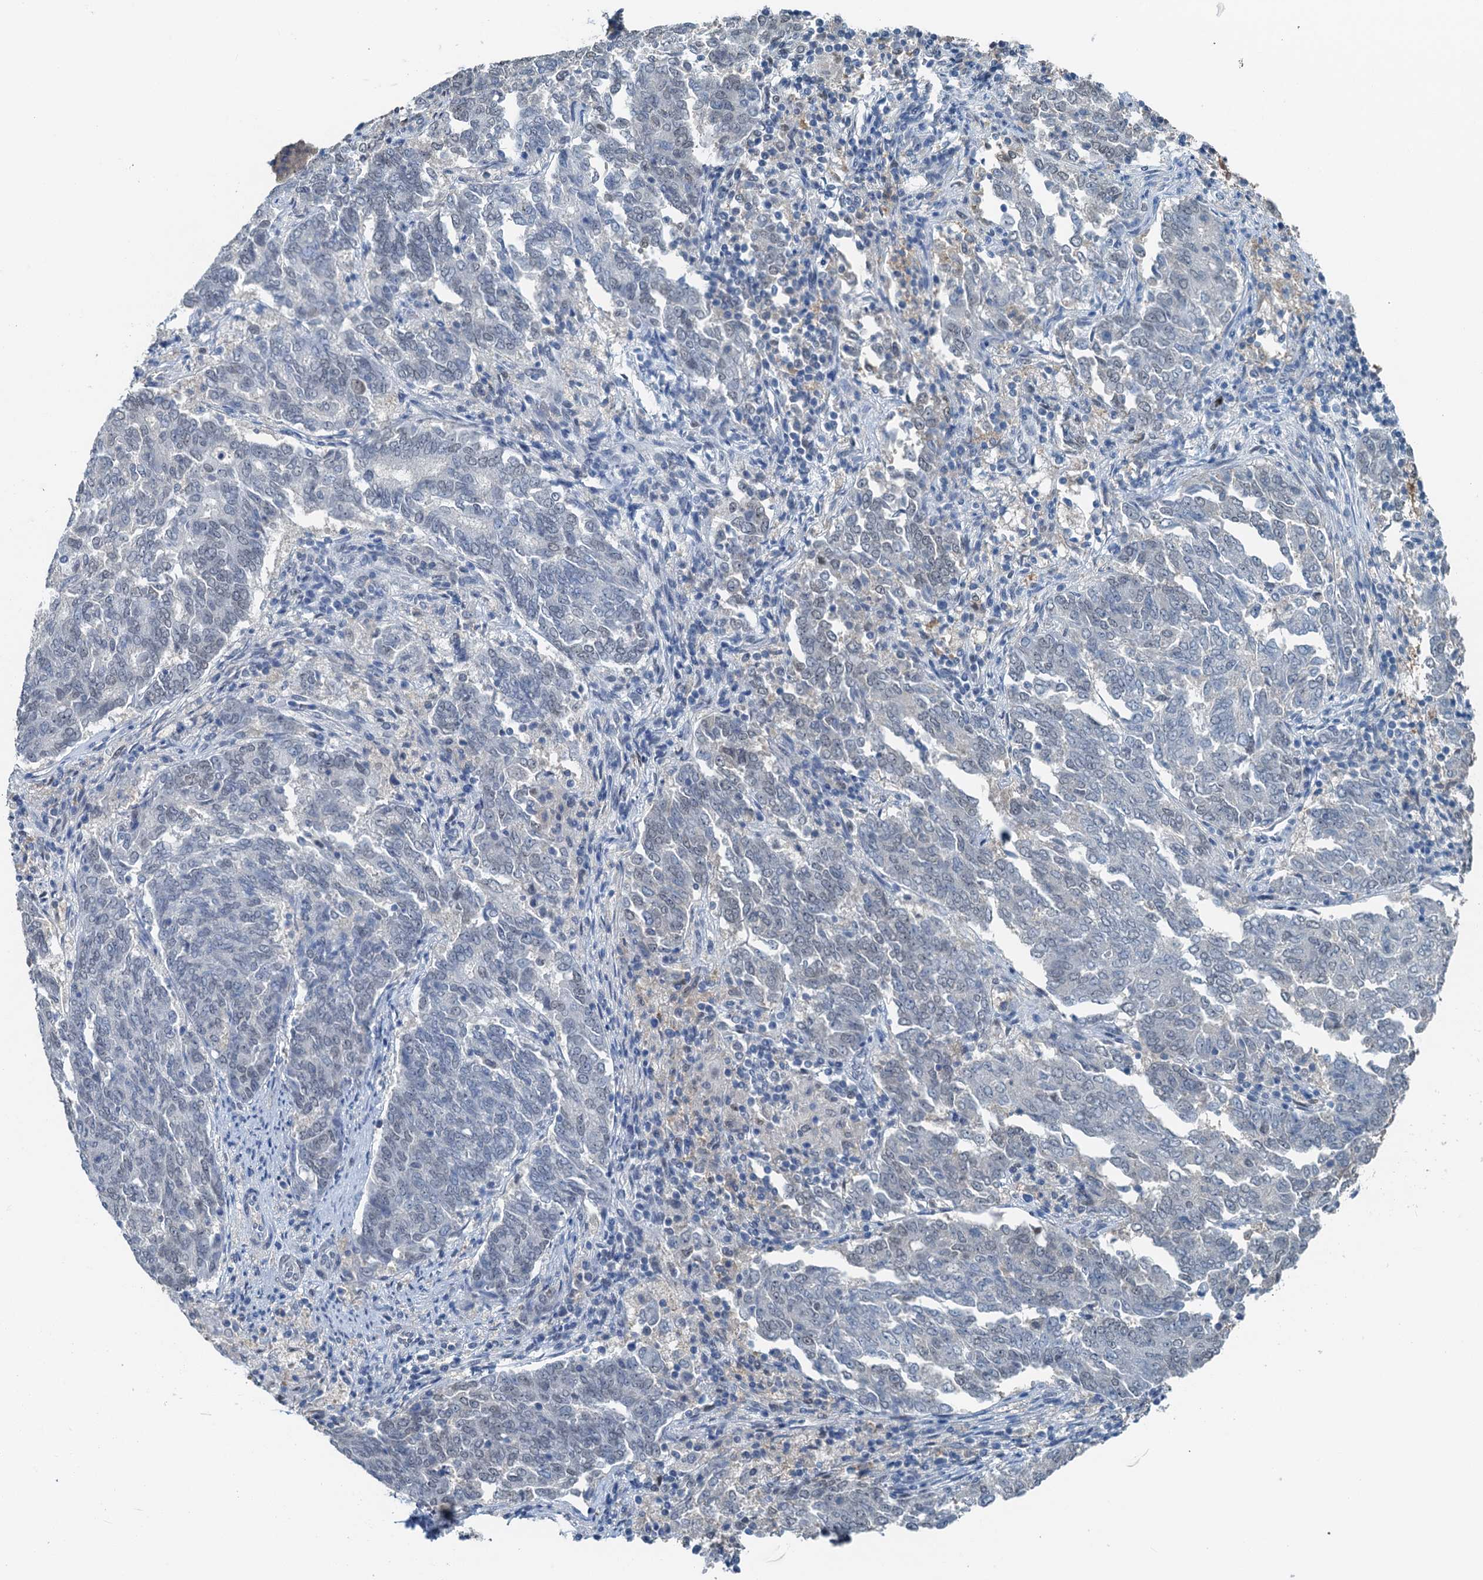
{"staining": {"intensity": "negative", "quantity": "none", "location": "none"}, "tissue": "endometrial cancer", "cell_type": "Tumor cells", "image_type": "cancer", "snomed": [{"axis": "morphology", "description": "Adenocarcinoma, NOS"}, {"axis": "topography", "description": "Endometrium"}], "caption": "Protein analysis of endometrial cancer reveals no significant staining in tumor cells.", "gene": "AHCY", "patient": {"sex": "female", "age": 80}}